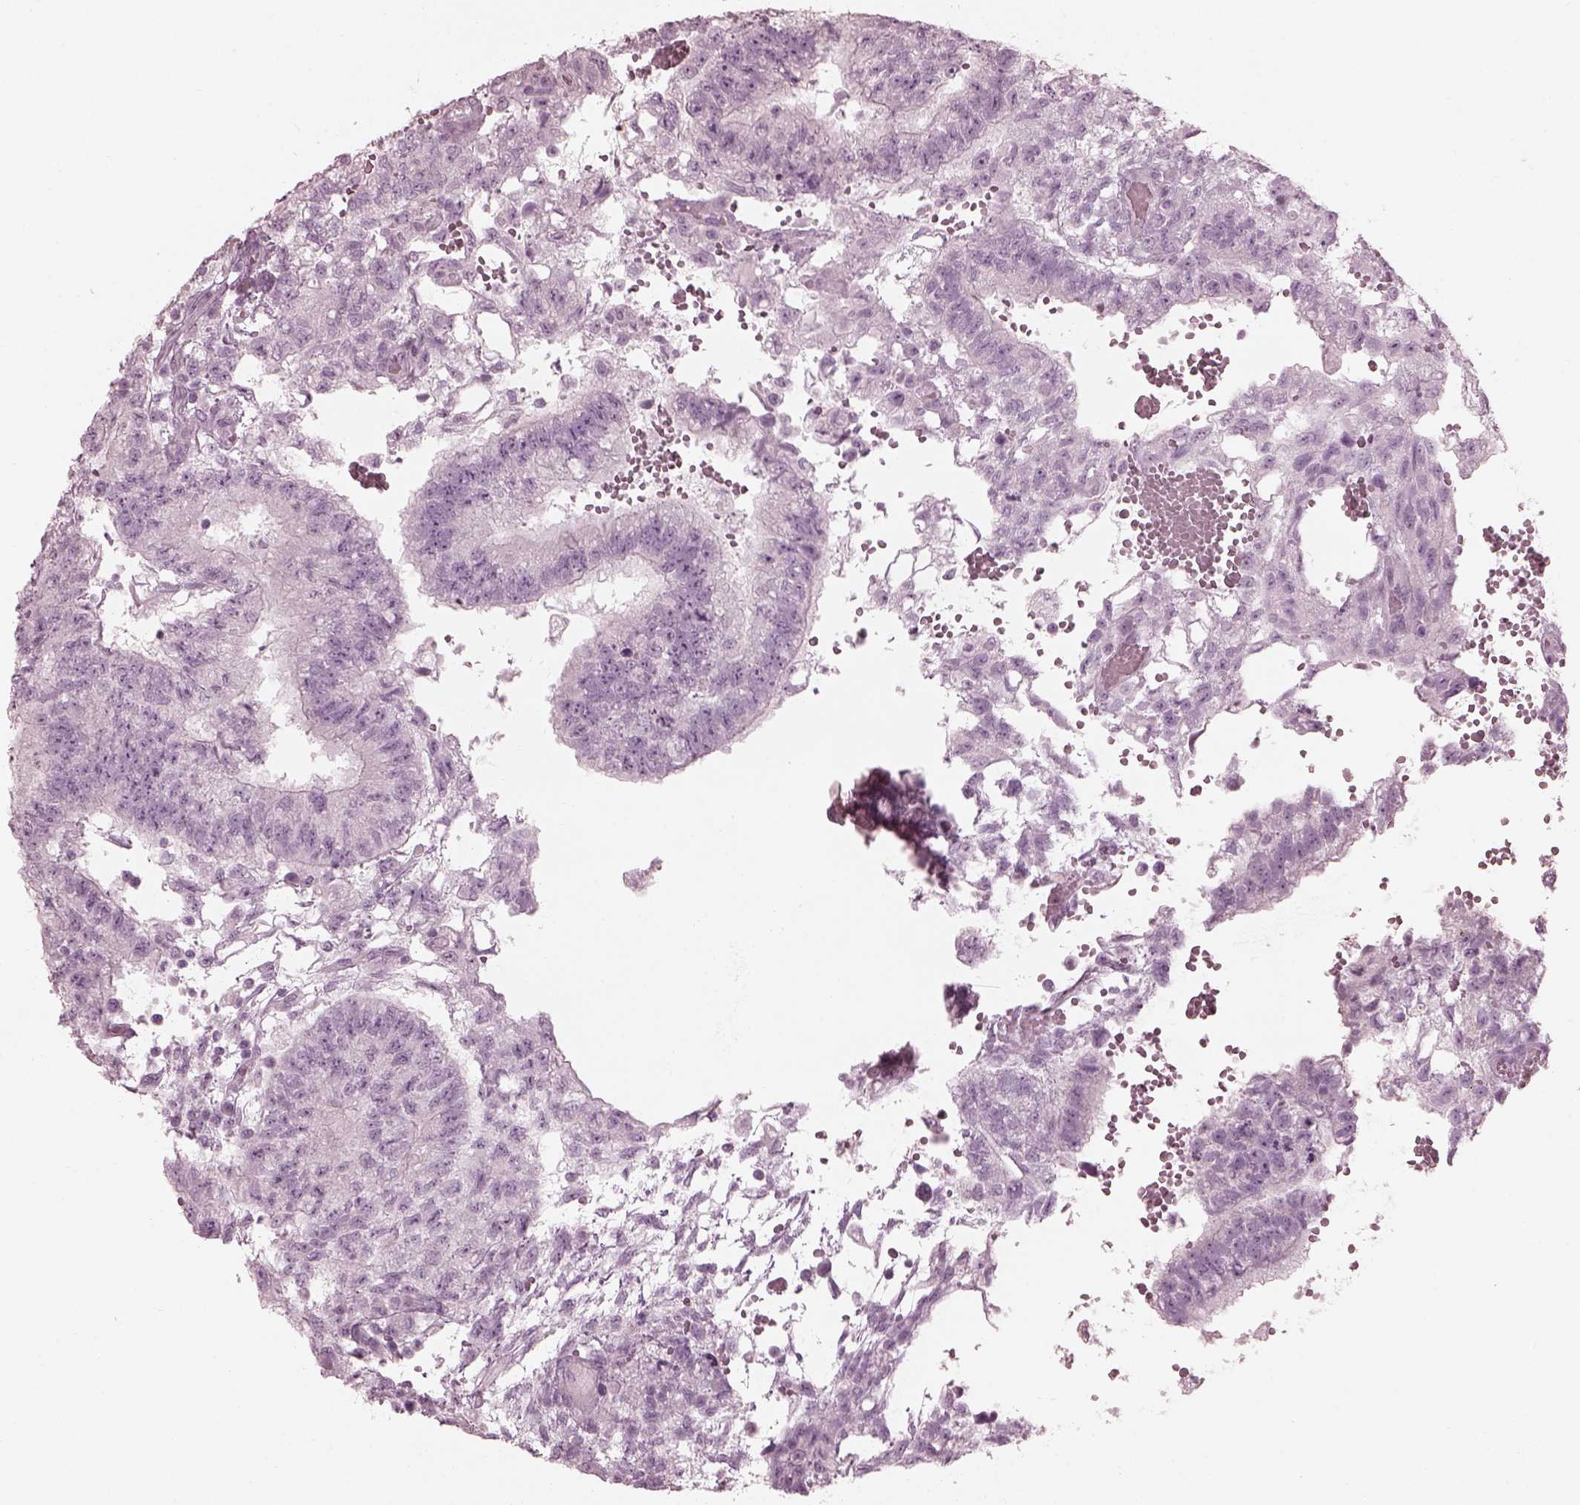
{"staining": {"intensity": "negative", "quantity": "none", "location": "none"}, "tissue": "testis cancer", "cell_type": "Tumor cells", "image_type": "cancer", "snomed": [{"axis": "morphology", "description": "Carcinoma, Embryonal, NOS"}, {"axis": "topography", "description": "Testis"}], "caption": "Testis embryonal carcinoma stained for a protein using IHC exhibits no staining tumor cells.", "gene": "SAXO2", "patient": {"sex": "male", "age": 32}}